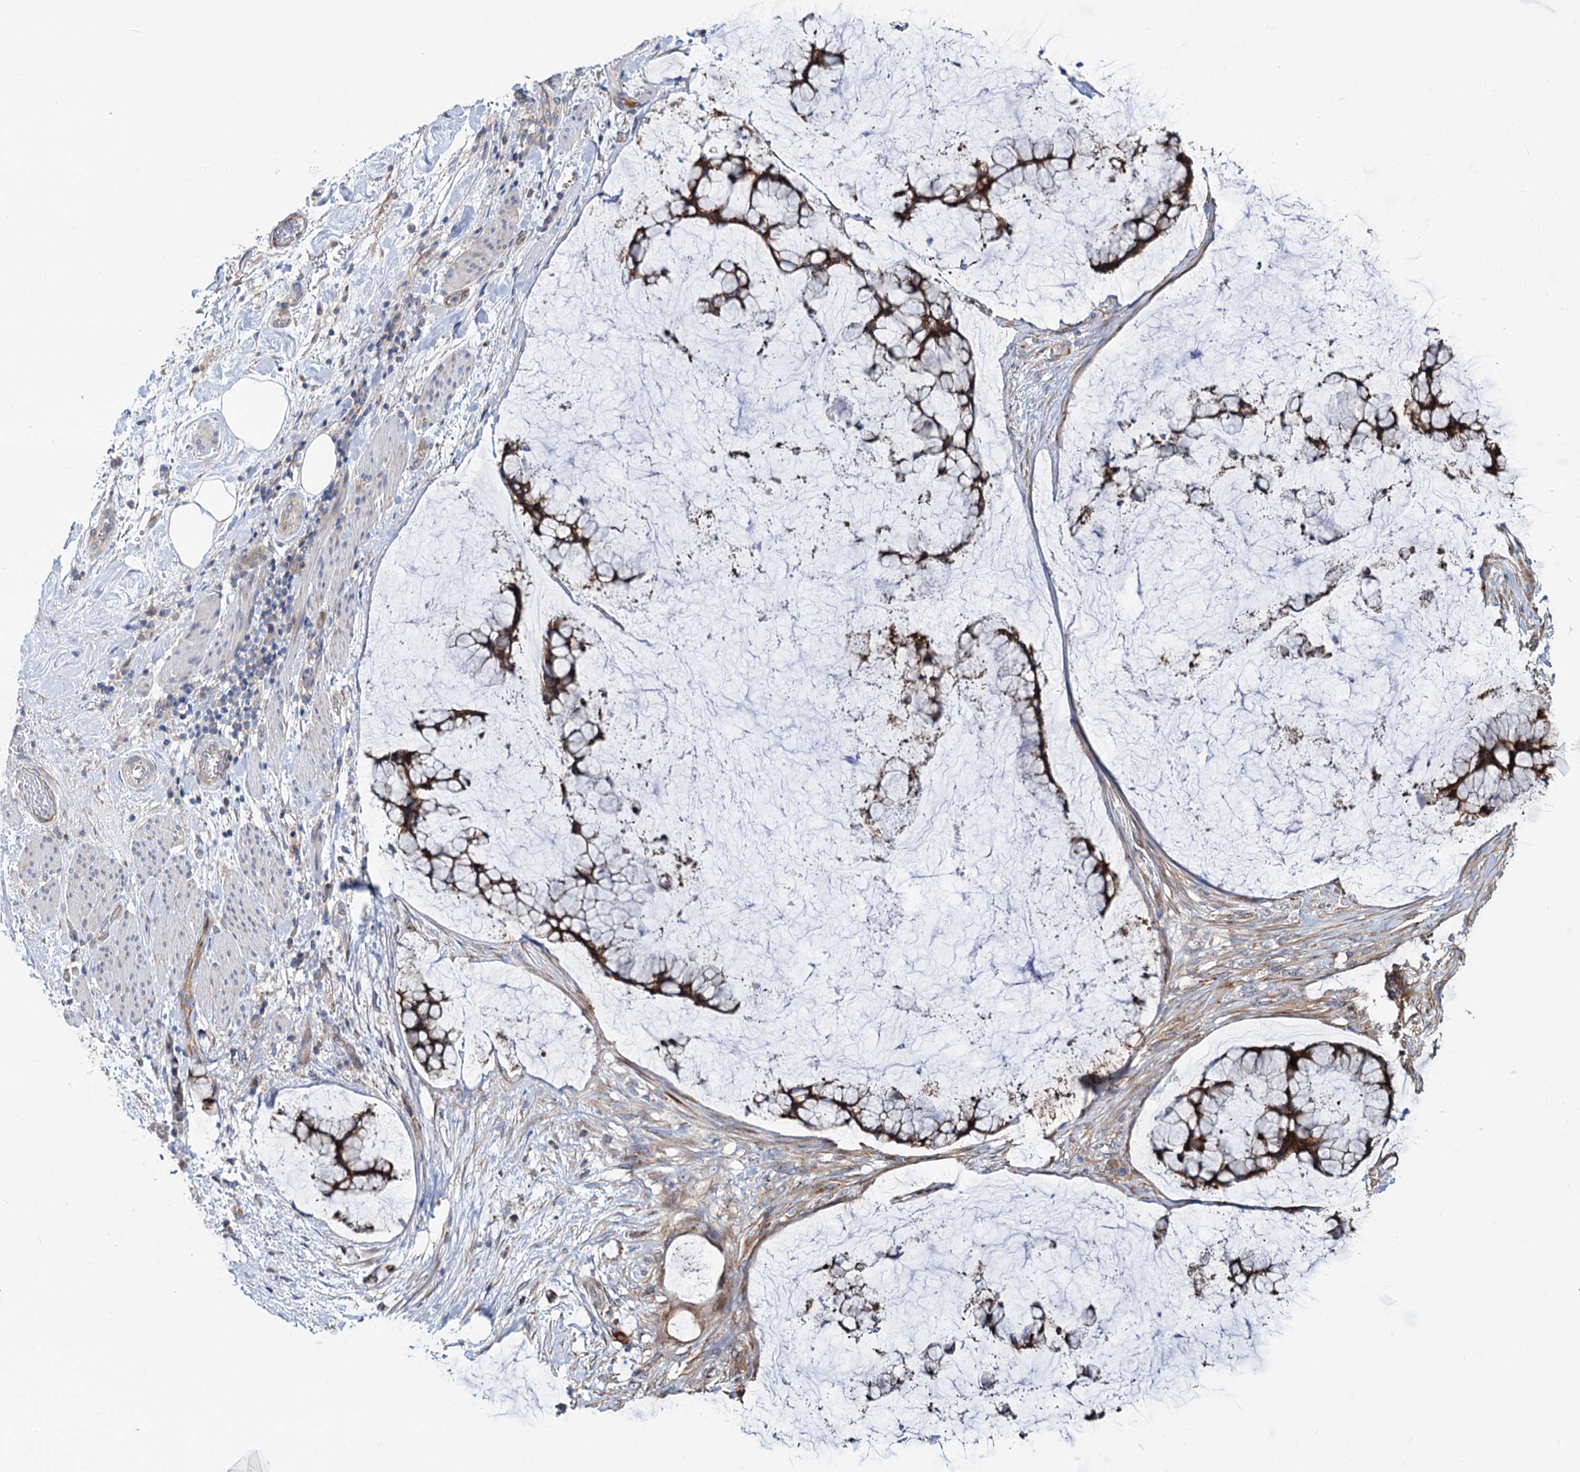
{"staining": {"intensity": "moderate", "quantity": ">75%", "location": "cytoplasmic/membranous"}, "tissue": "ovarian cancer", "cell_type": "Tumor cells", "image_type": "cancer", "snomed": [{"axis": "morphology", "description": "Cystadenocarcinoma, mucinous, NOS"}, {"axis": "topography", "description": "Ovary"}], "caption": "Immunohistochemical staining of mucinous cystadenocarcinoma (ovarian) displays medium levels of moderate cytoplasmic/membranous staining in about >75% of tumor cells. Ihc stains the protein in brown and the nuclei are stained blue.", "gene": "PTDSS2", "patient": {"sex": "female", "age": 42}}